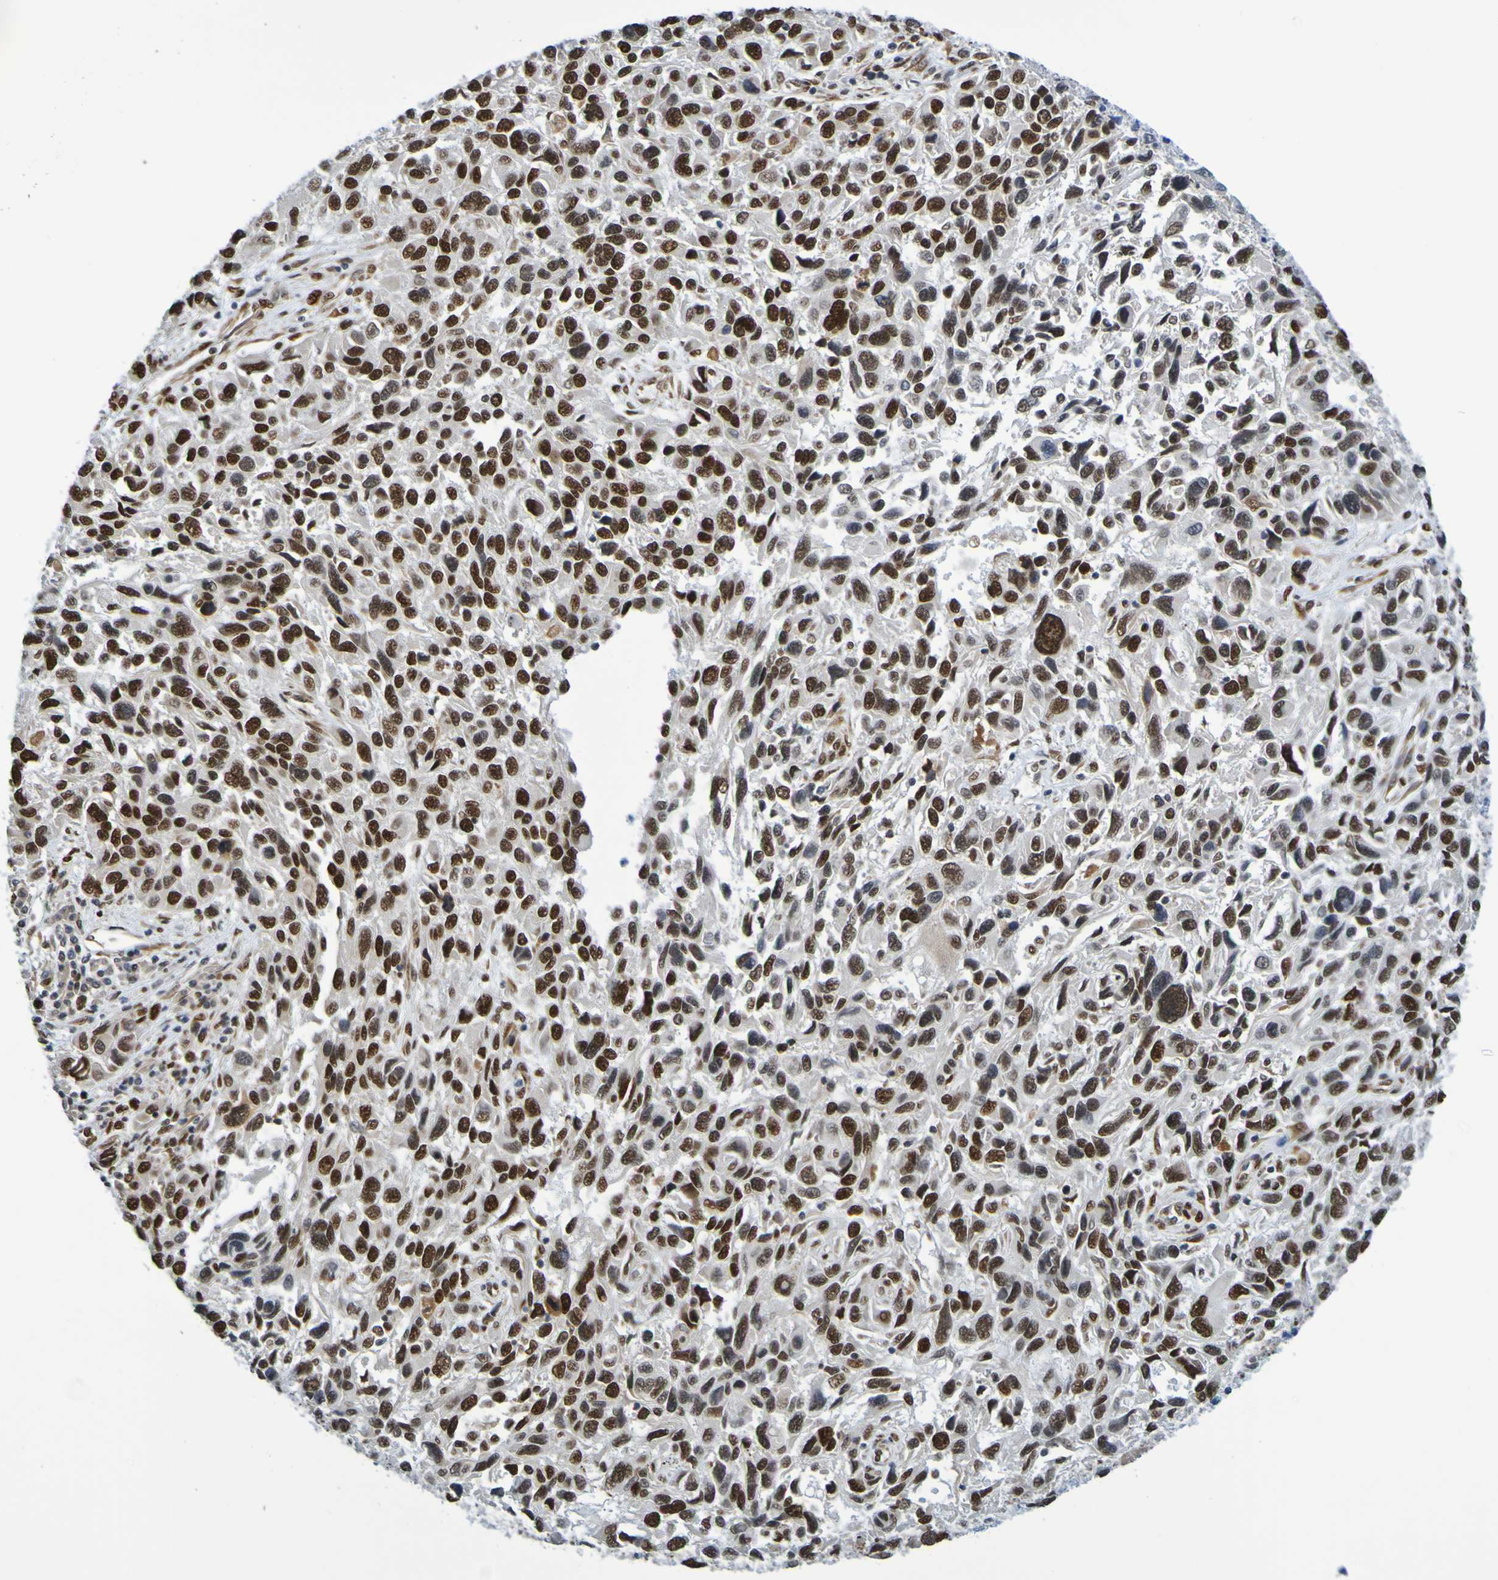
{"staining": {"intensity": "strong", "quantity": ">75%", "location": "nuclear"}, "tissue": "melanoma", "cell_type": "Tumor cells", "image_type": "cancer", "snomed": [{"axis": "morphology", "description": "Malignant melanoma, NOS"}, {"axis": "topography", "description": "Skin"}], "caption": "Malignant melanoma was stained to show a protein in brown. There is high levels of strong nuclear expression in about >75% of tumor cells.", "gene": "HDAC2", "patient": {"sex": "male", "age": 53}}